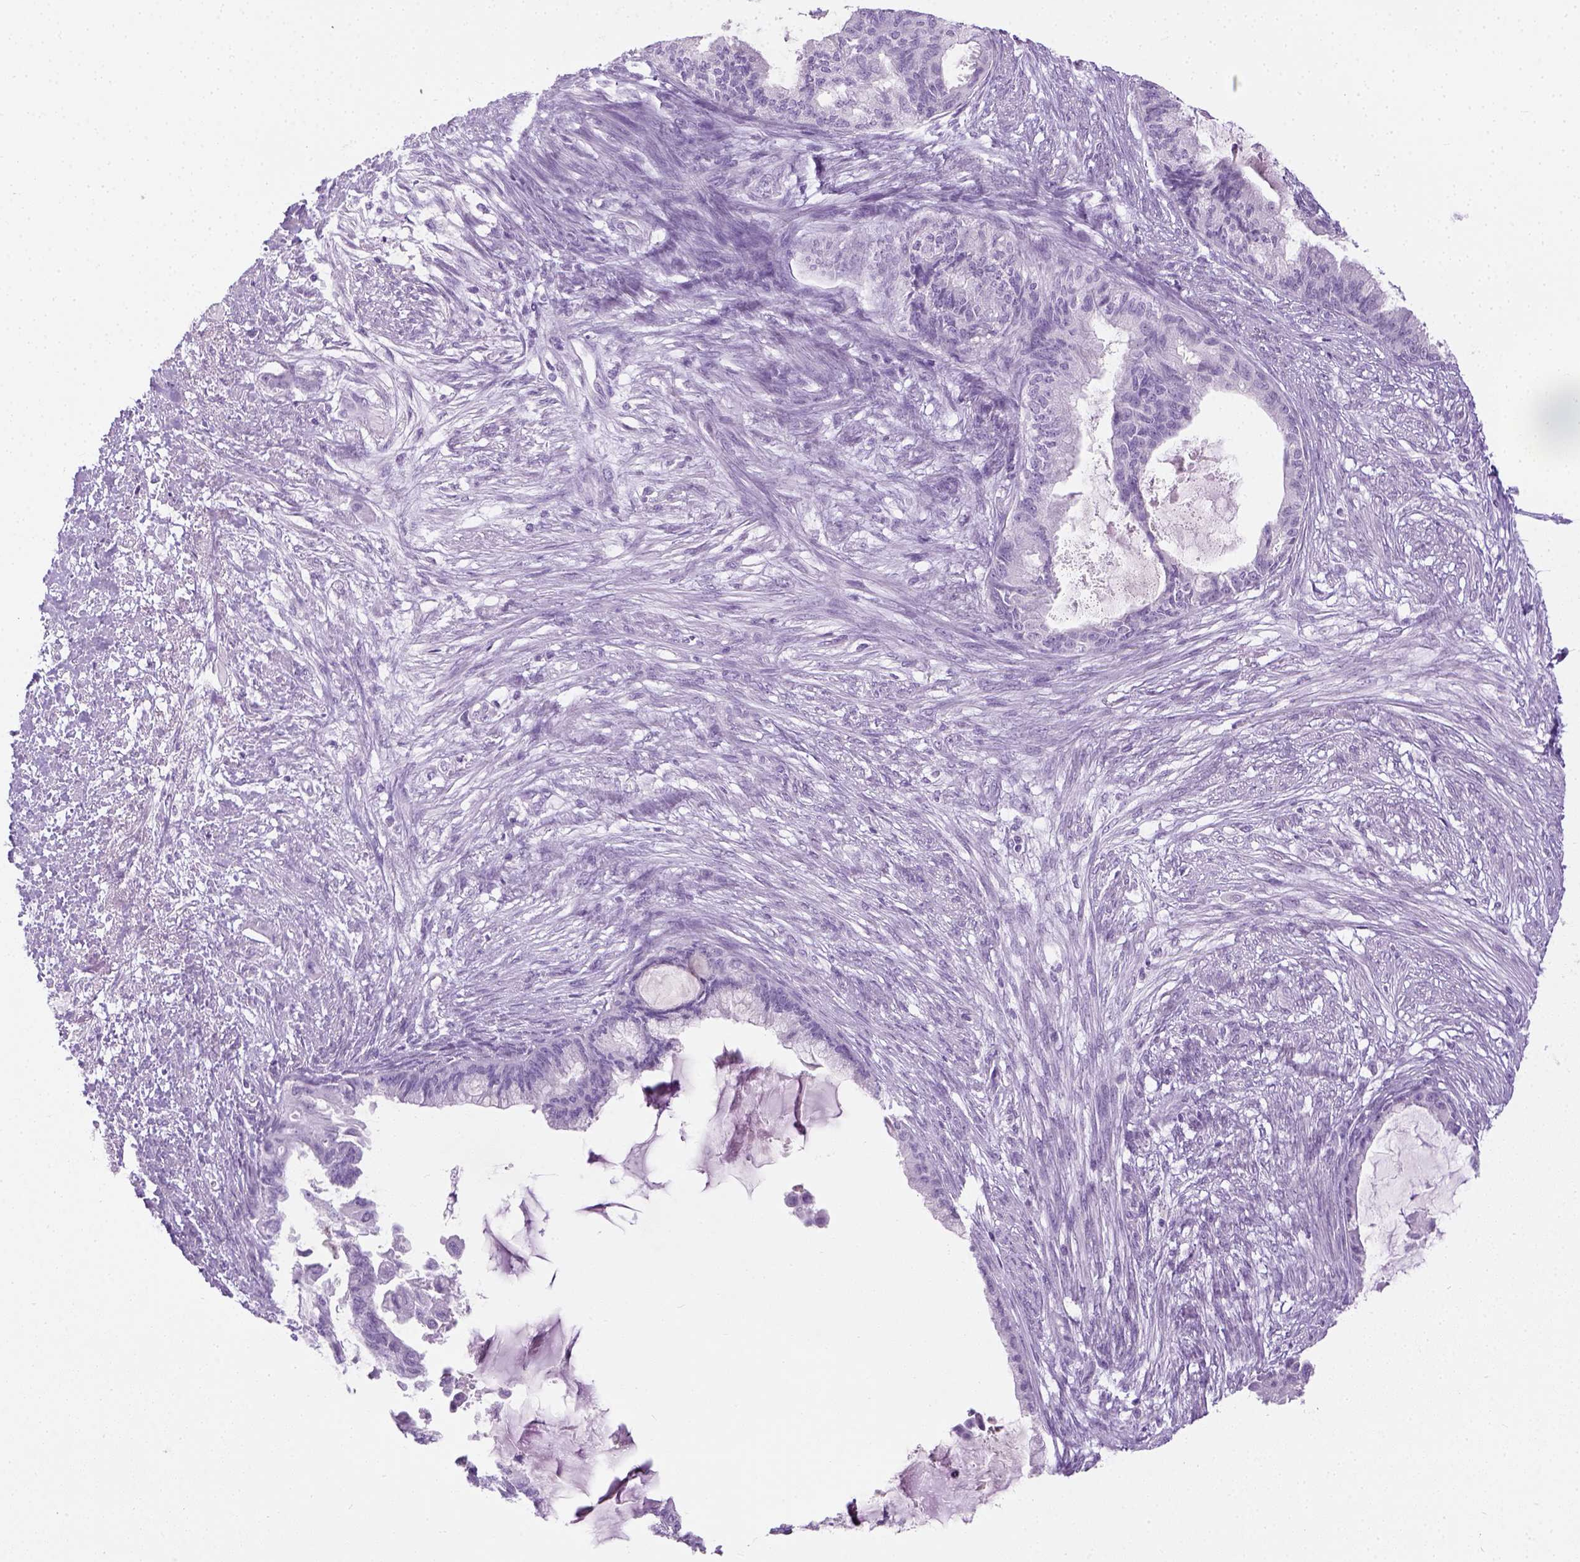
{"staining": {"intensity": "negative", "quantity": "none", "location": "none"}, "tissue": "endometrial cancer", "cell_type": "Tumor cells", "image_type": "cancer", "snomed": [{"axis": "morphology", "description": "Adenocarcinoma, NOS"}, {"axis": "topography", "description": "Endometrium"}], "caption": "The image exhibits no significant positivity in tumor cells of endometrial cancer.", "gene": "LGSN", "patient": {"sex": "female", "age": 86}}